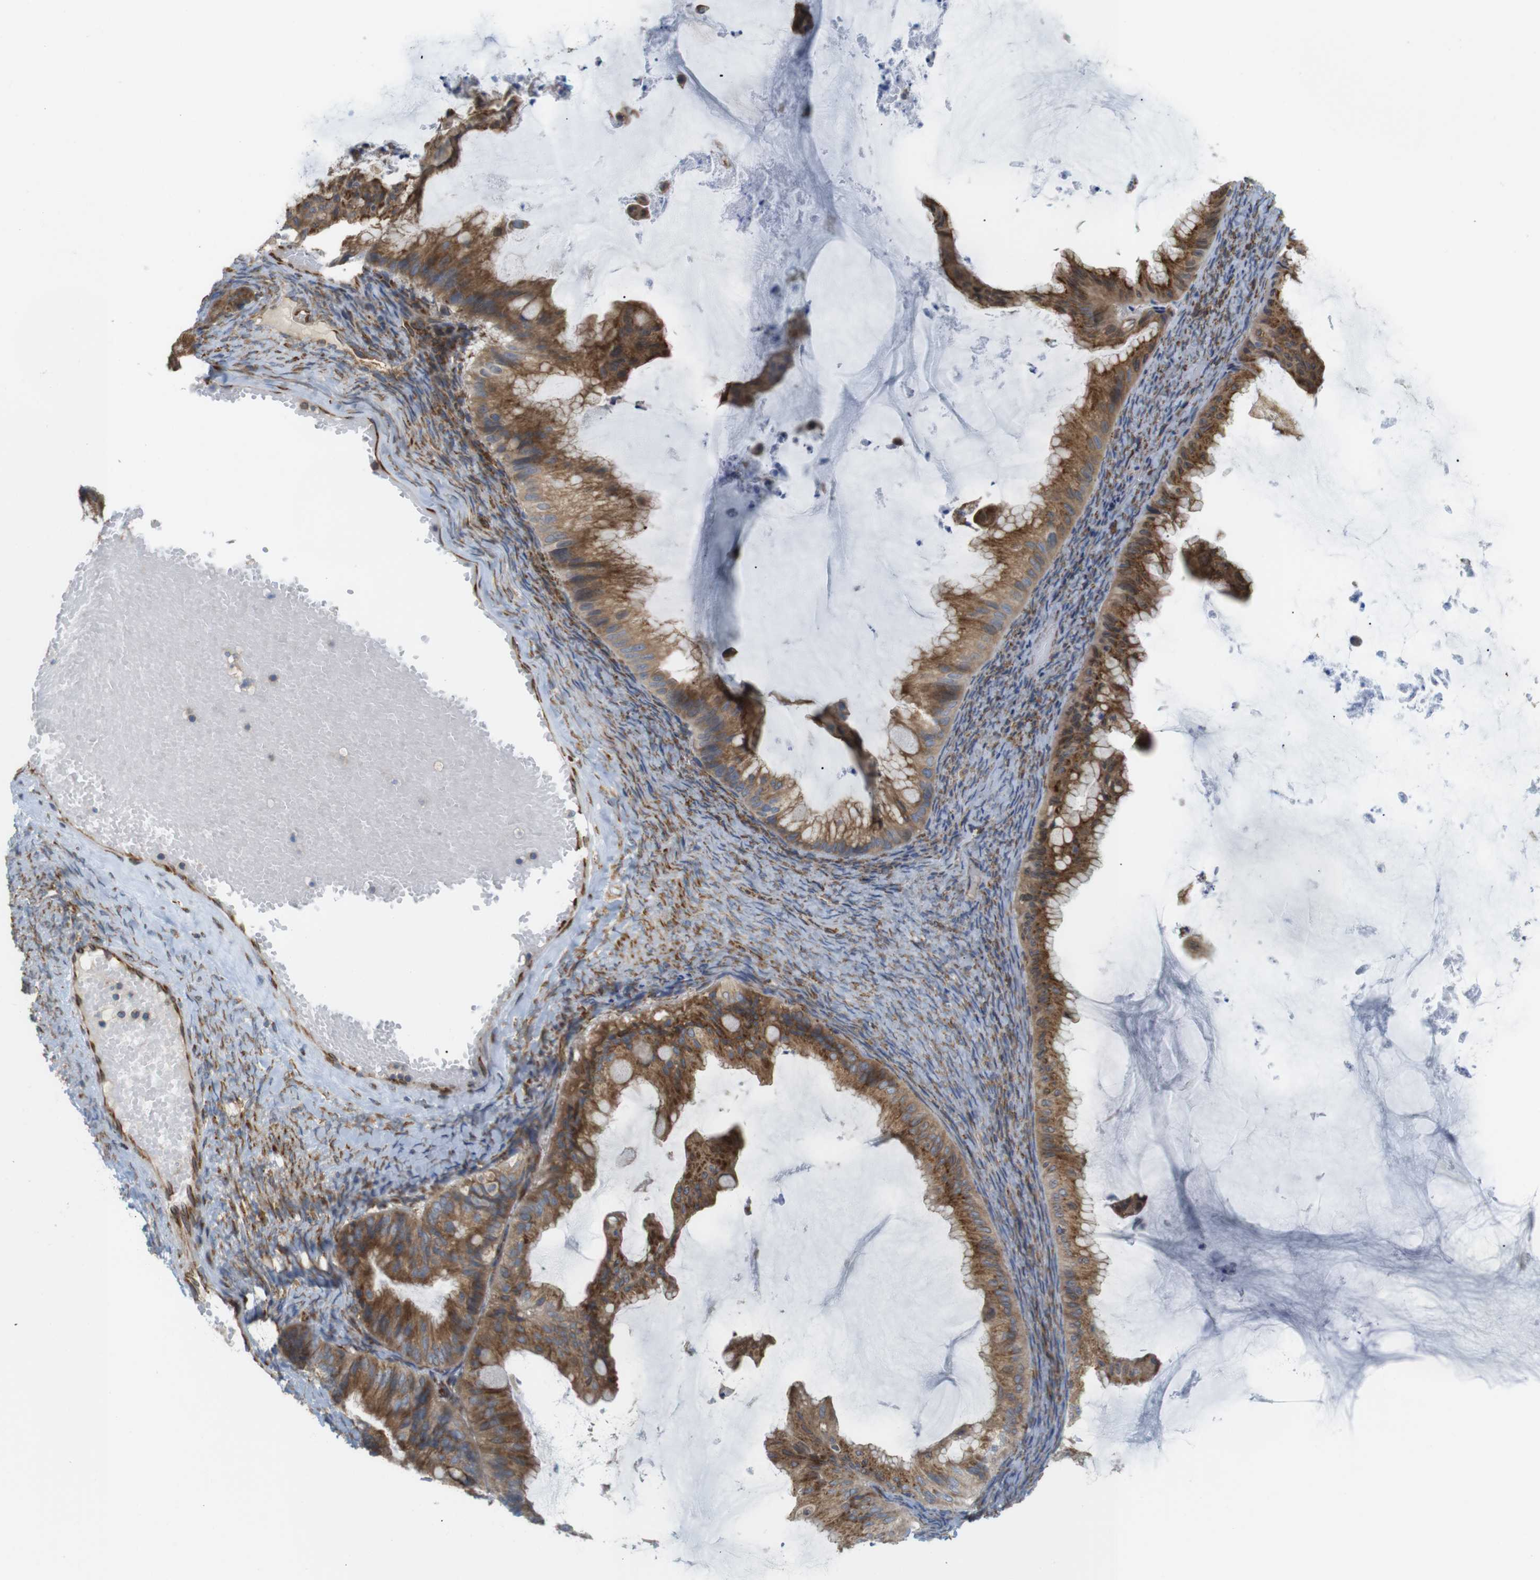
{"staining": {"intensity": "strong", "quantity": ">75%", "location": "cytoplasmic/membranous"}, "tissue": "ovarian cancer", "cell_type": "Tumor cells", "image_type": "cancer", "snomed": [{"axis": "morphology", "description": "Cystadenocarcinoma, mucinous, NOS"}, {"axis": "topography", "description": "Ovary"}], "caption": "Immunohistochemical staining of ovarian cancer (mucinous cystadenocarcinoma) shows strong cytoplasmic/membranous protein expression in about >75% of tumor cells.", "gene": "PCNX2", "patient": {"sex": "female", "age": 61}}